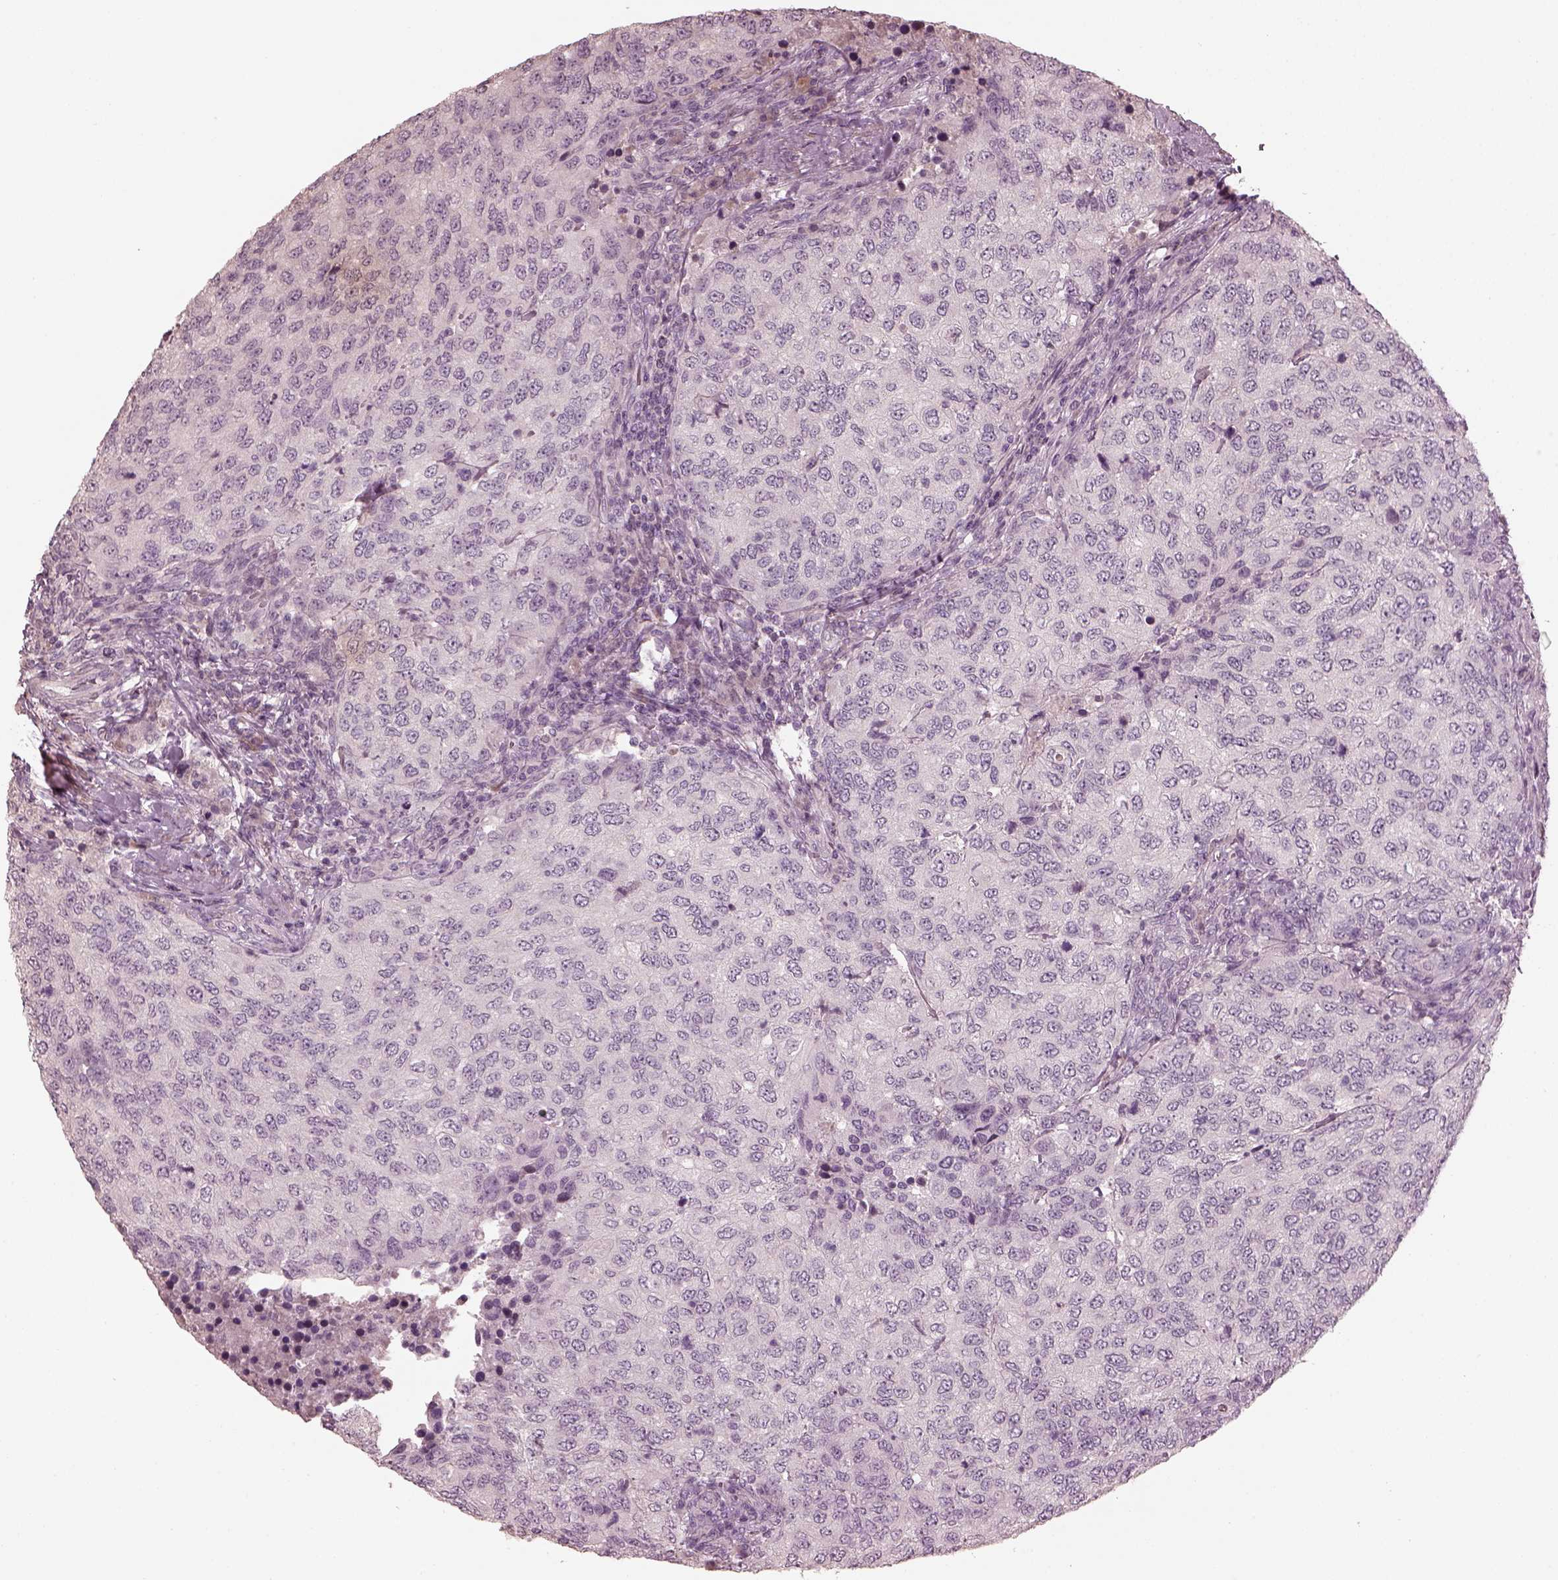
{"staining": {"intensity": "negative", "quantity": "none", "location": "none"}, "tissue": "urothelial cancer", "cell_type": "Tumor cells", "image_type": "cancer", "snomed": [{"axis": "morphology", "description": "Urothelial carcinoma, High grade"}, {"axis": "topography", "description": "Urinary bladder"}], "caption": "High magnification brightfield microscopy of urothelial carcinoma (high-grade) stained with DAB (3,3'-diaminobenzidine) (brown) and counterstained with hematoxylin (blue): tumor cells show no significant expression.", "gene": "OPTC", "patient": {"sex": "female", "age": 78}}